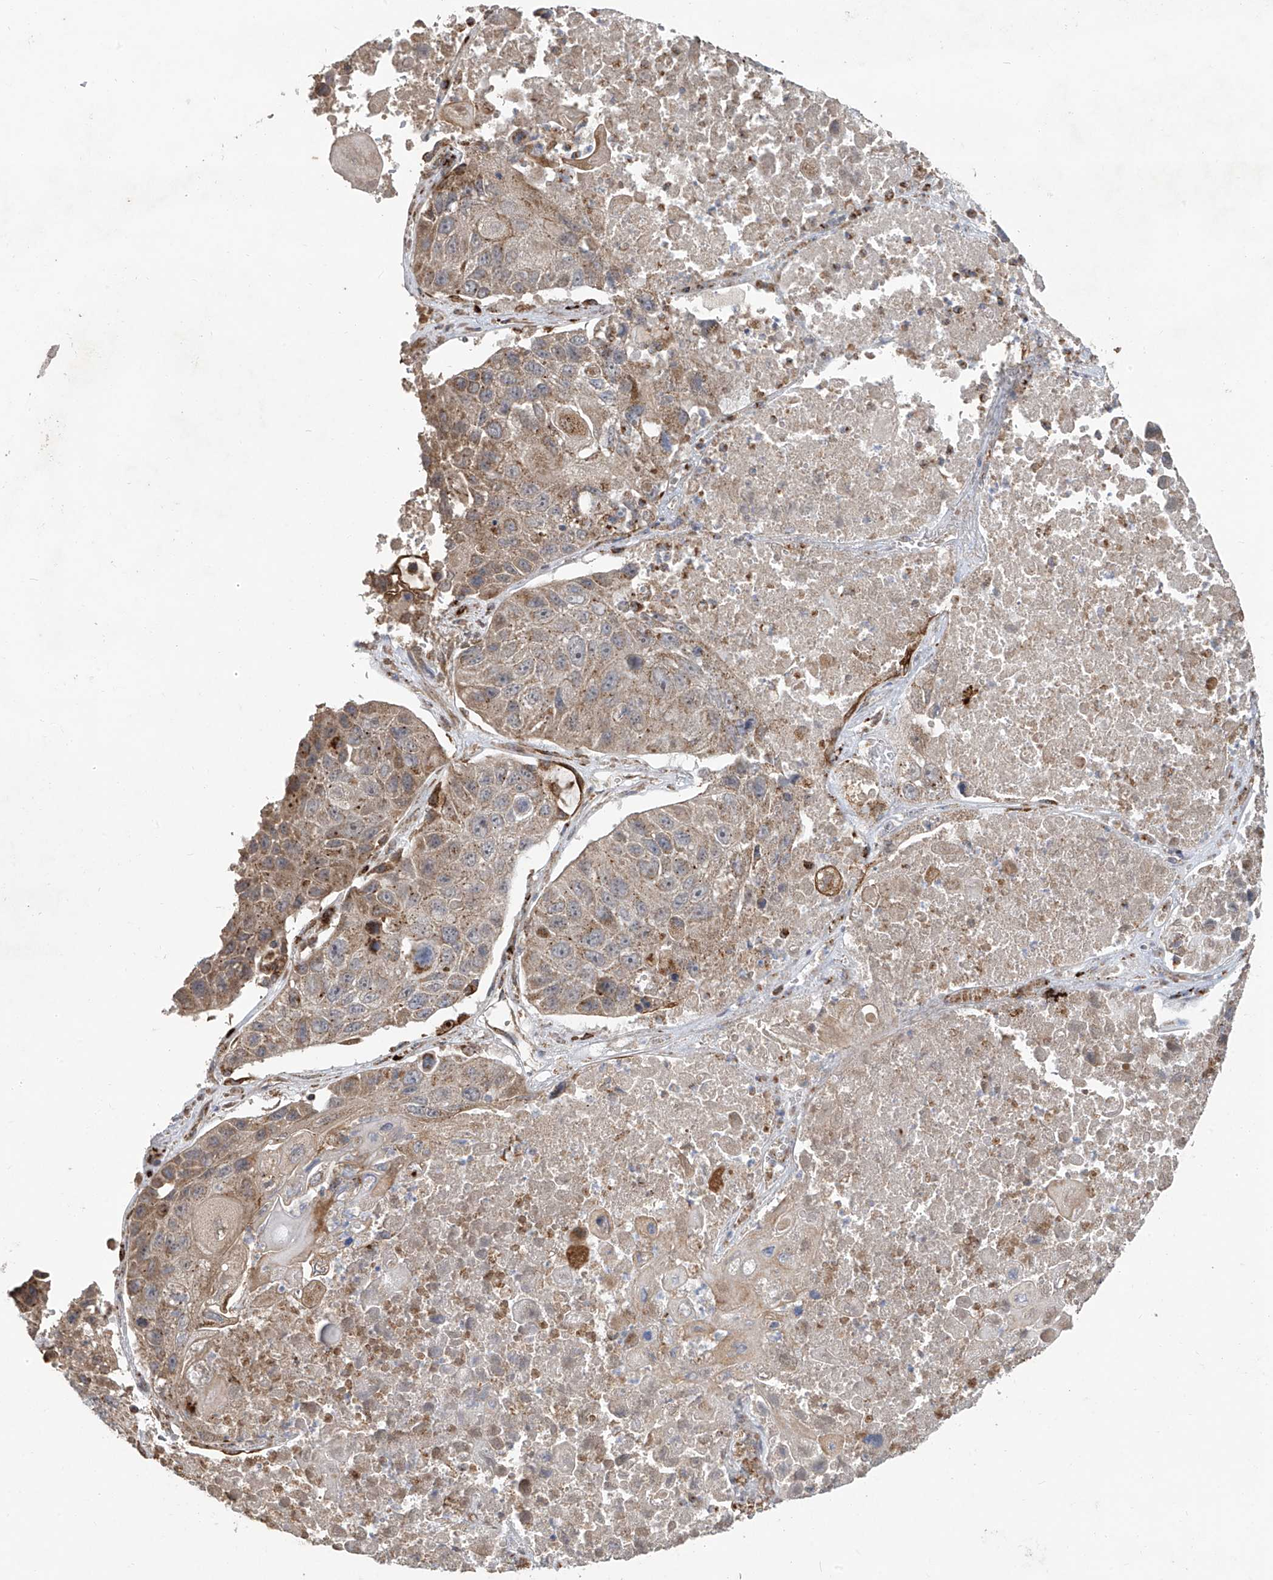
{"staining": {"intensity": "moderate", "quantity": "25%-75%", "location": "cytoplasmic/membranous"}, "tissue": "lung cancer", "cell_type": "Tumor cells", "image_type": "cancer", "snomed": [{"axis": "morphology", "description": "Squamous cell carcinoma, NOS"}, {"axis": "topography", "description": "Lung"}], "caption": "Immunohistochemical staining of human lung squamous cell carcinoma displays moderate cytoplasmic/membranous protein positivity in about 25%-75% of tumor cells.", "gene": "C2orf74", "patient": {"sex": "male", "age": 61}}